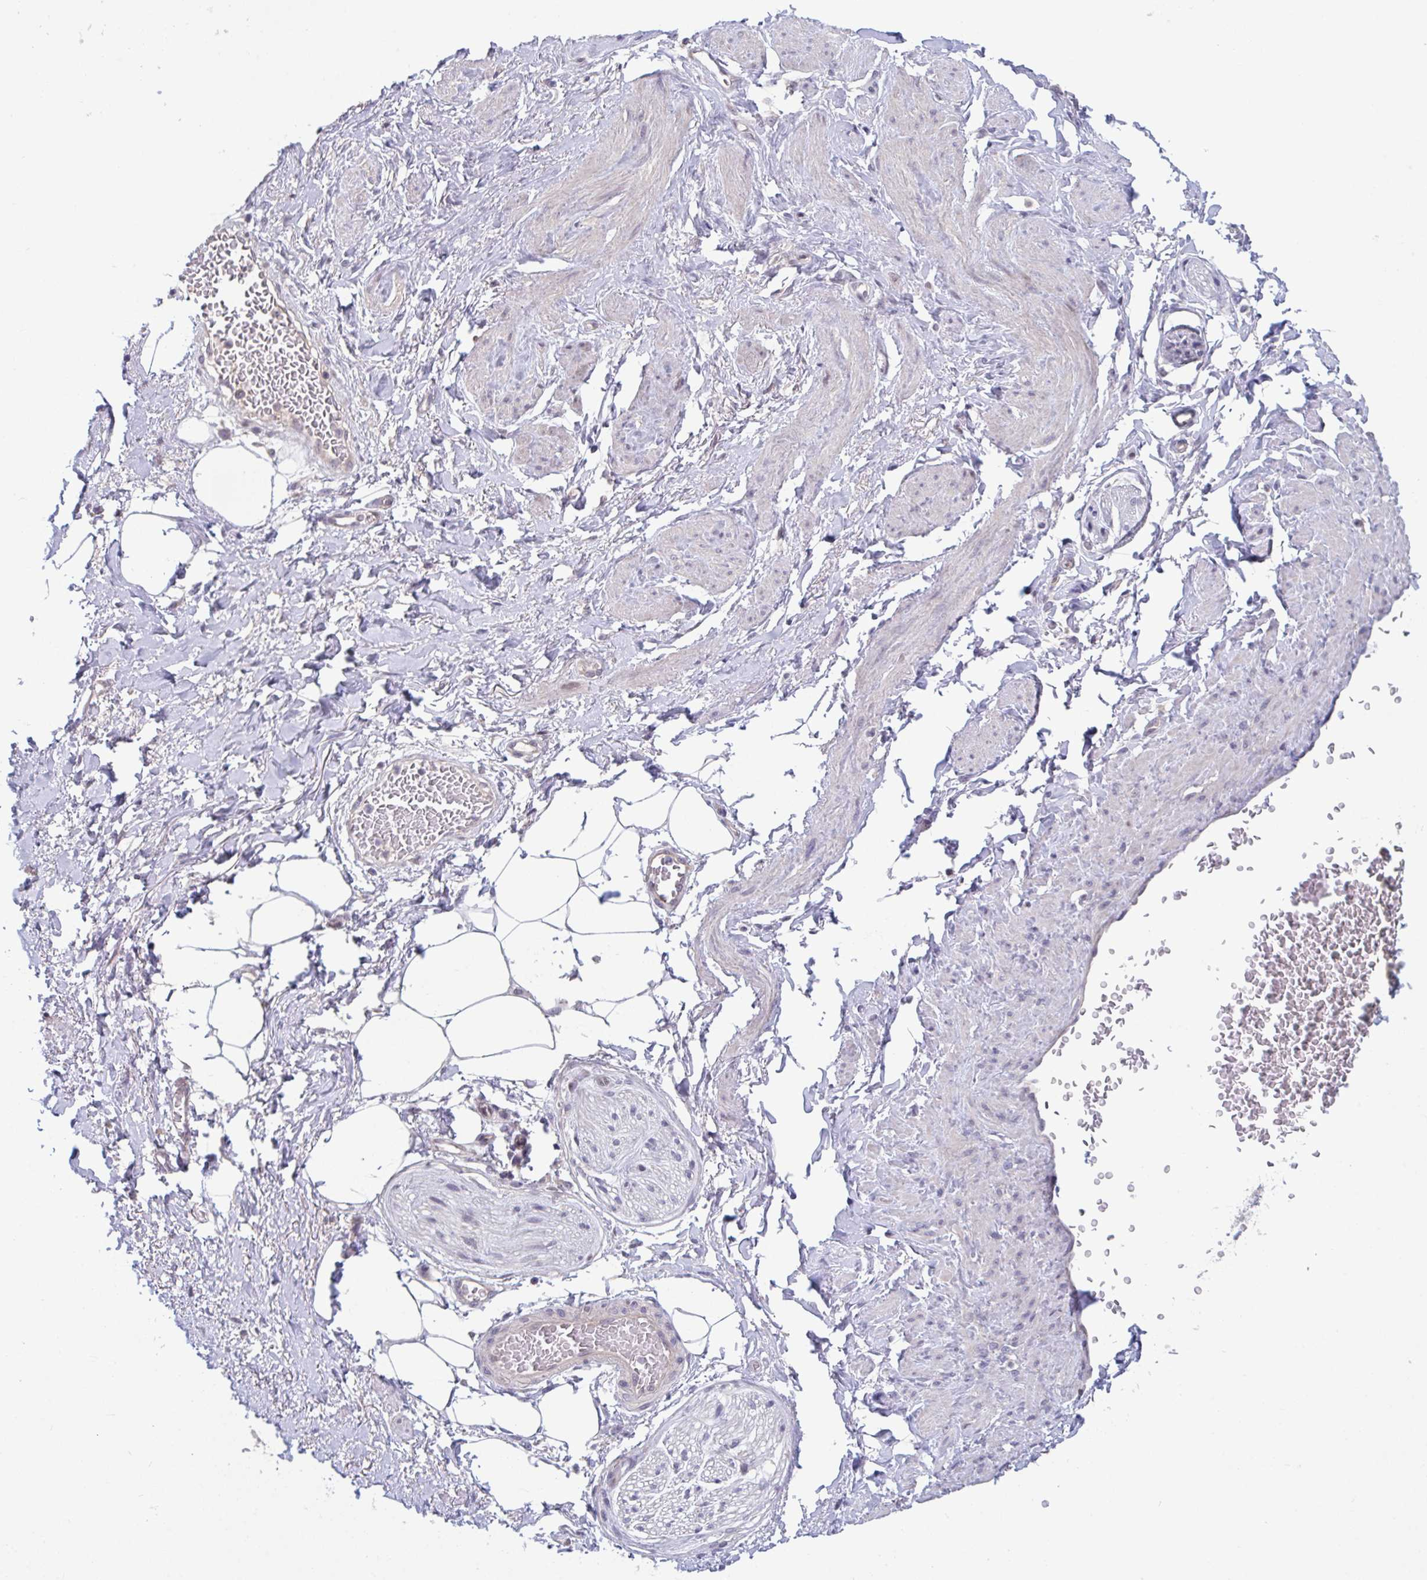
{"staining": {"intensity": "negative", "quantity": "none", "location": "none"}, "tissue": "adipose tissue", "cell_type": "Adipocytes", "image_type": "normal", "snomed": [{"axis": "morphology", "description": "Normal tissue, NOS"}, {"axis": "topography", "description": "Vagina"}, {"axis": "topography", "description": "Peripheral nerve tissue"}], "caption": "DAB immunohistochemical staining of benign human adipose tissue exhibits no significant expression in adipocytes.", "gene": "RIOK1", "patient": {"sex": "female", "age": 71}}